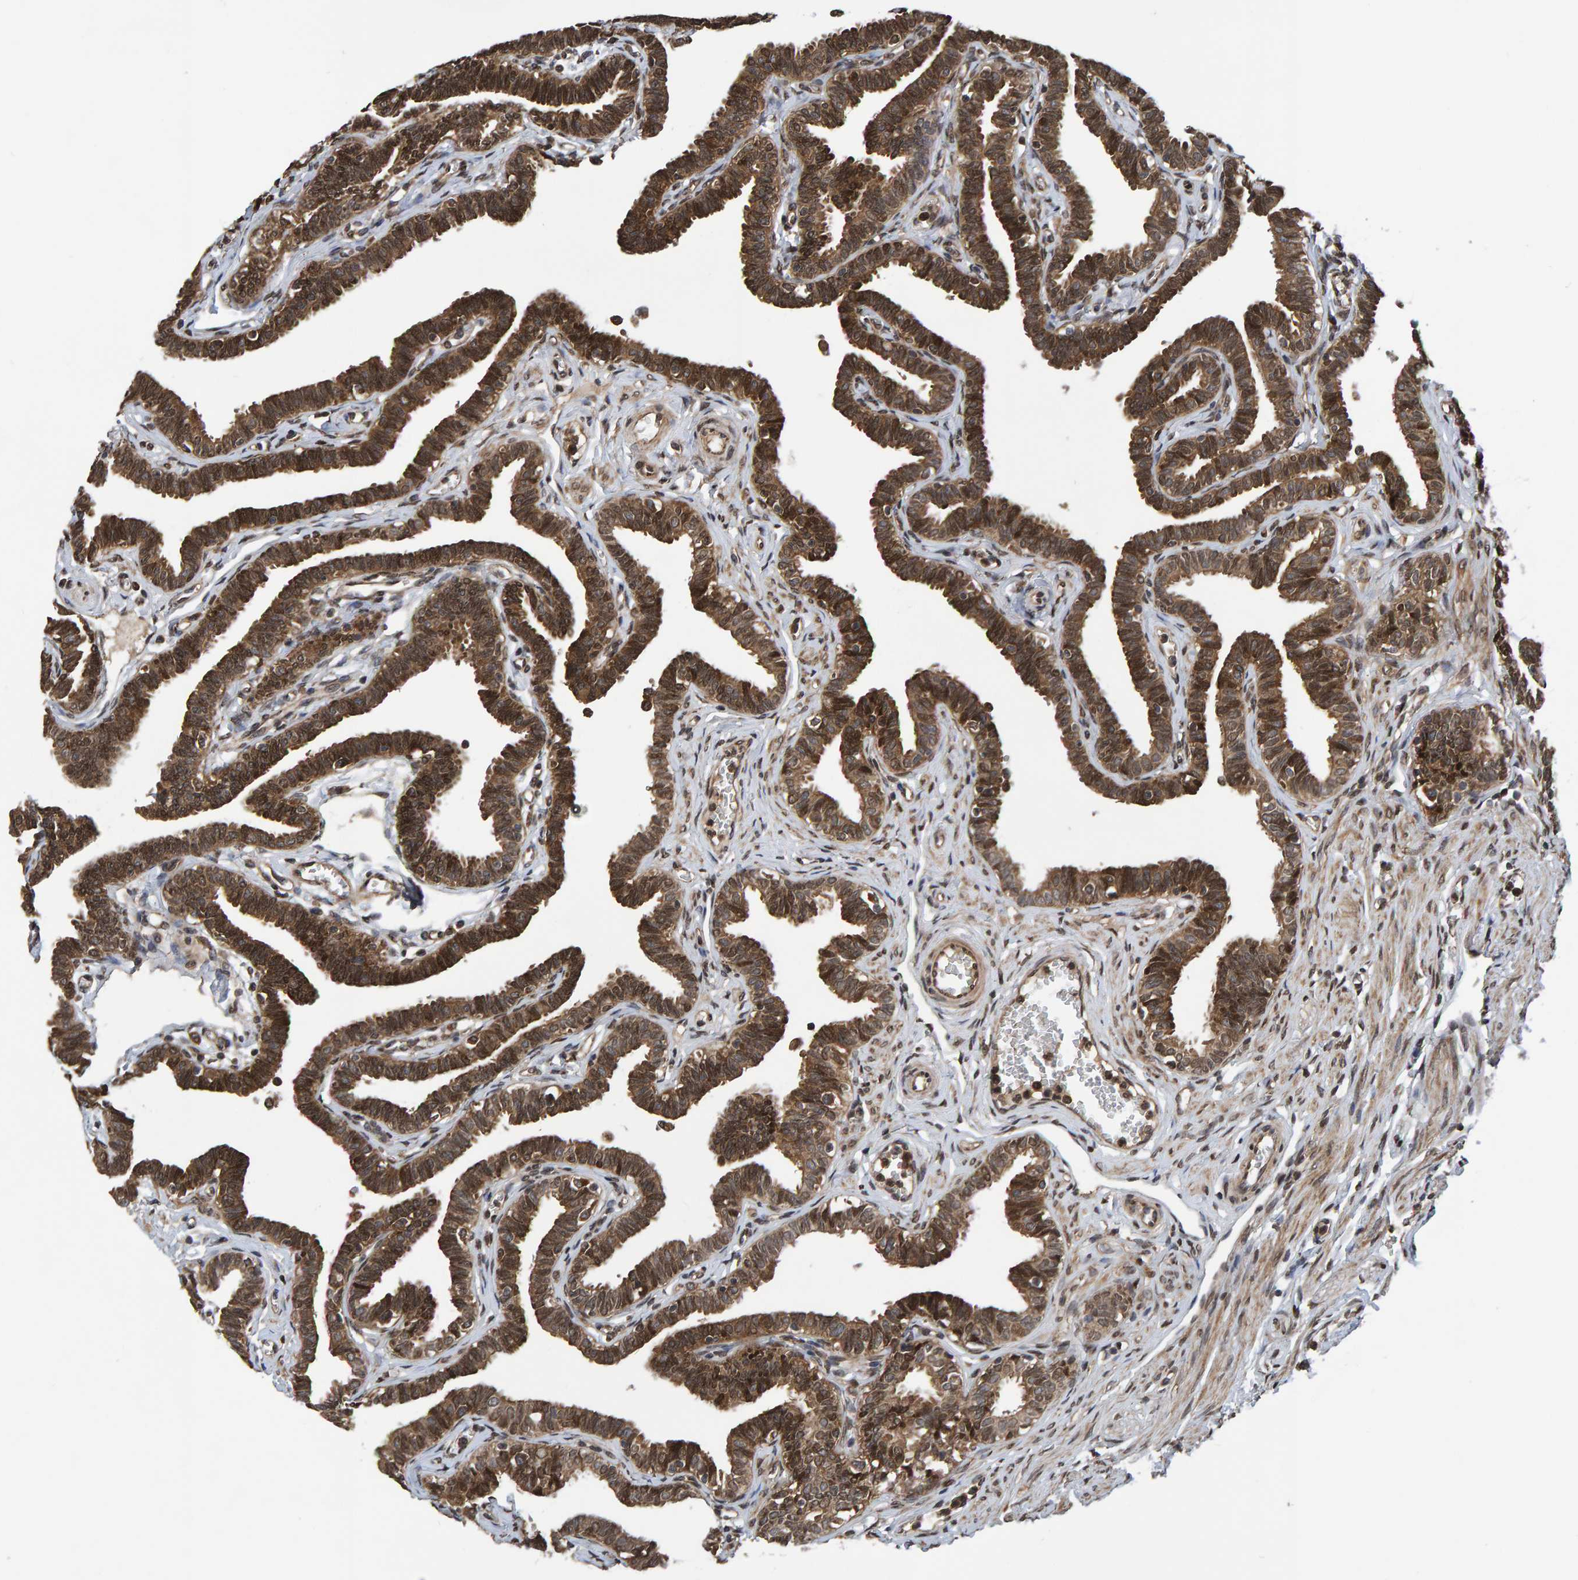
{"staining": {"intensity": "moderate", "quantity": ">75%", "location": "cytoplasmic/membranous,nuclear"}, "tissue": "fallopian tube", "cell_type": "Glandular cells", "image_type": "normal", "snomed": [{"axis": "morphology", "description": "Normal tissue, NOS"}, {"axis": "topography", "description": "Fallopian tube"}, {"axis": "topography", "description": "Ovary"}], "caption": "Immunohistochemical staining of unremarkable fallopian tube exhibits medium levels of moderate cytoplasmic/membranous,nuclear staining in about >75% of glandular cells. The staining was performed using DAB to visualize the protein expression in brown, while the nuclei were stained in blue with hematoxylin (Magnification: 20x).", "gene": "GAB2", "patient": {"sex": "female", "age": 23}}